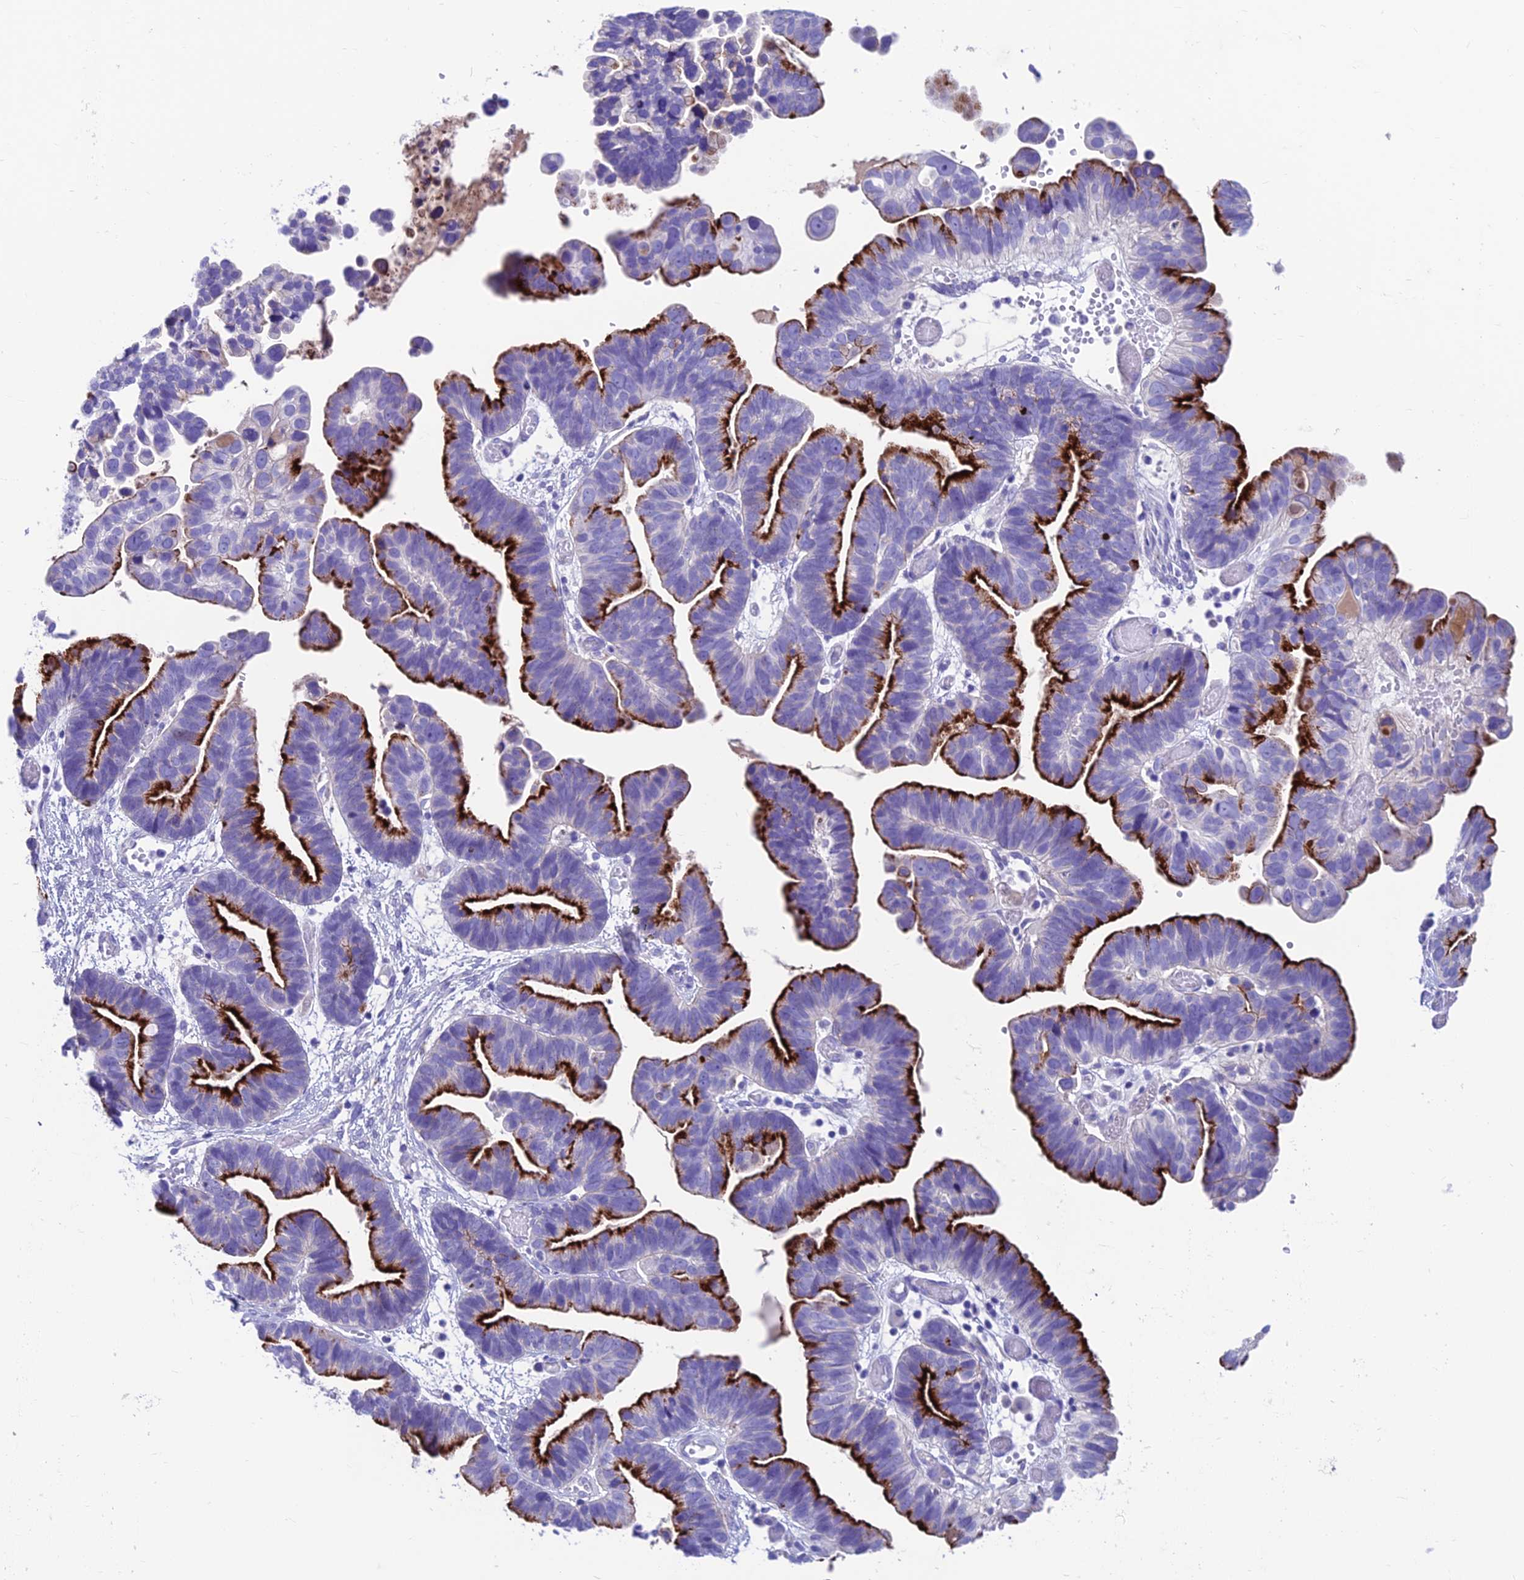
{"staining": {"intensity": "strong", "quantity": "25%-75%", "location": "cytoplasmic/membranous"}, "tissue": "ovarian cancer", "cell_type": "Tumor cells", "image_type": "cancer", "snomed": [{"axis": "morphology", "description": "Cystadenocarcinoma, serous, NOS"}, {"axis": "topography", "description": "Ovary"}], "caption": "IHC of human ovarian cancer shows high levels of strong cytoplasmic/membranous staining in approximately 25%-75% of tumor cells.", "gene": "GNG11", "patient": {"sex": "female", "age": 56}}